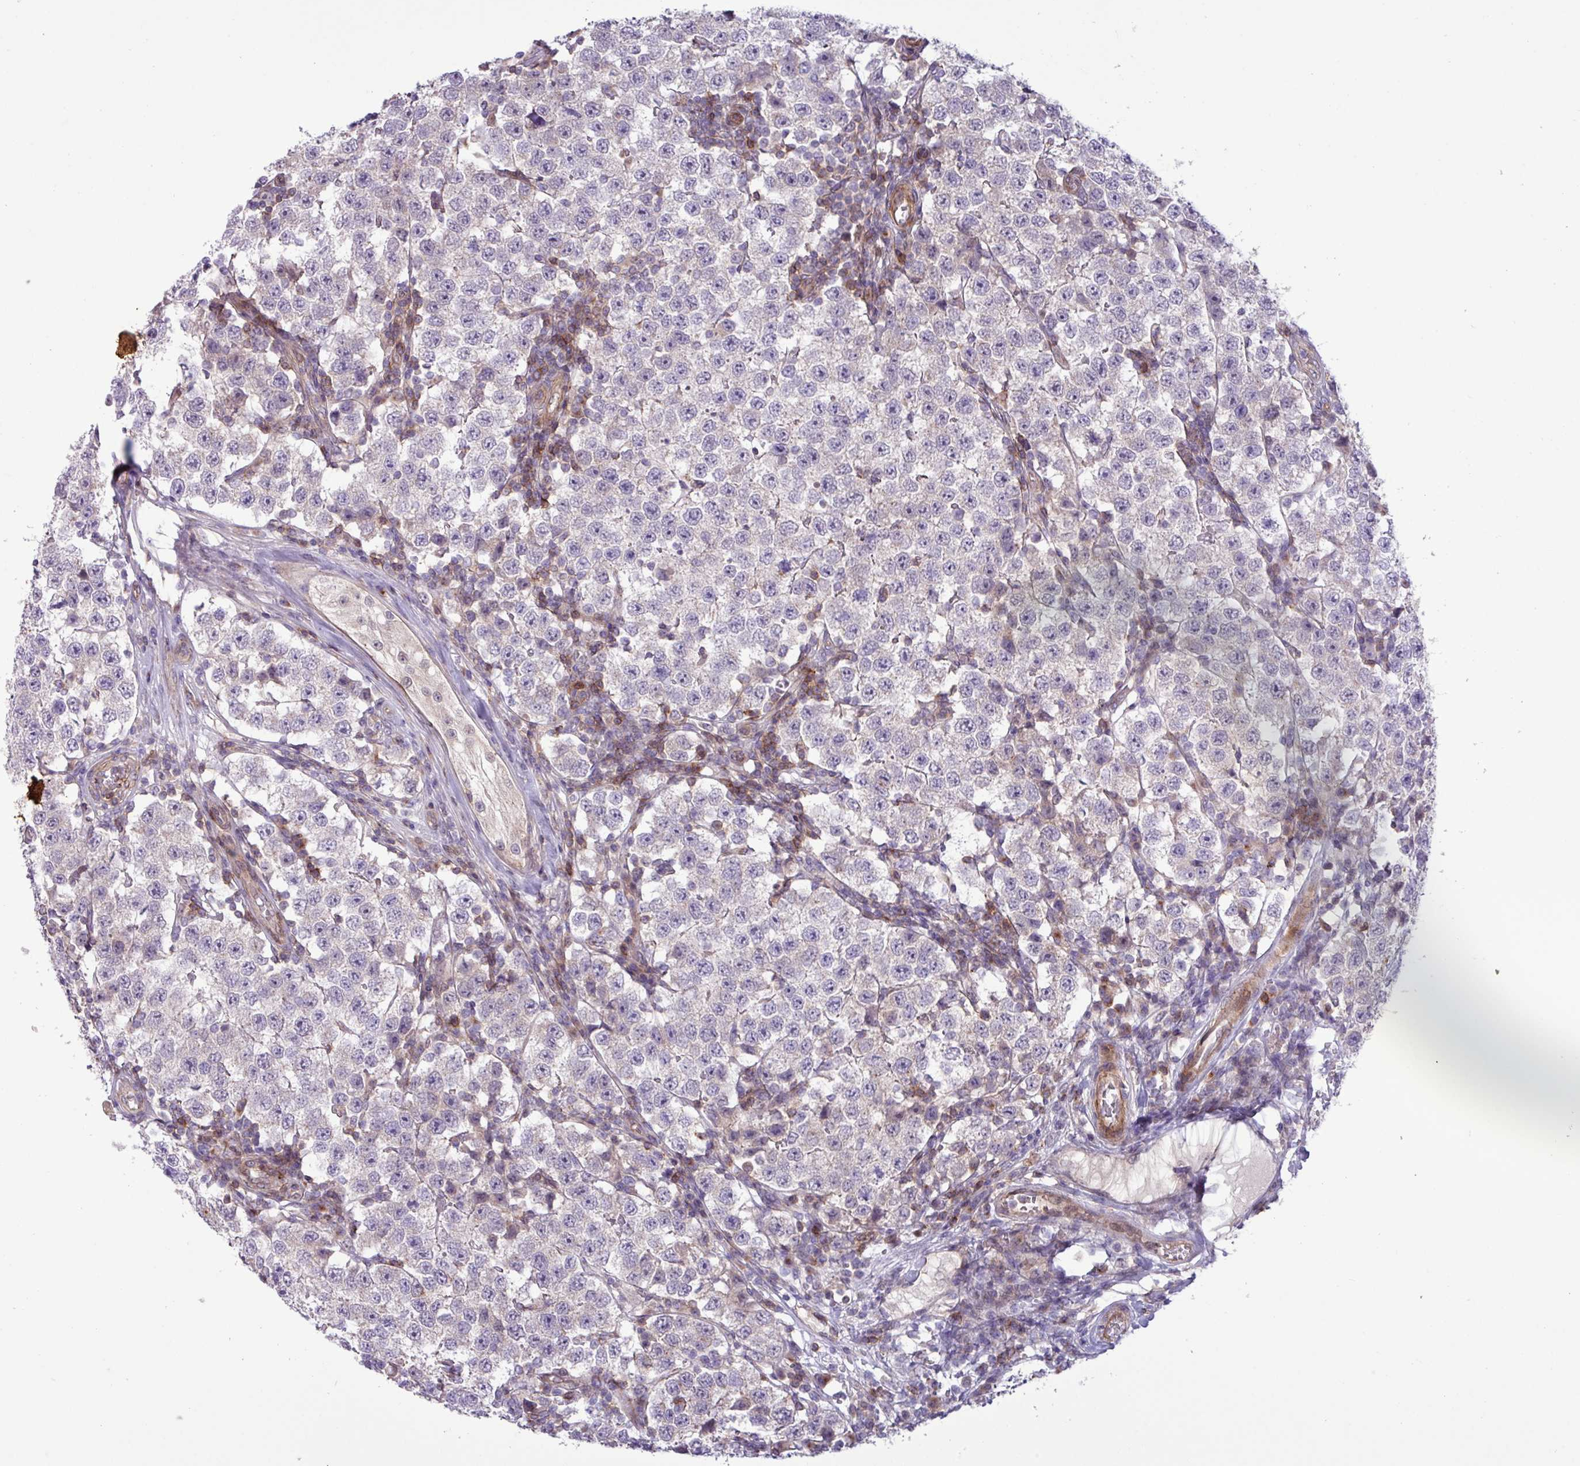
{"staining": {"intensity": "negative", "quantity": "none", "location": "none"}, "tissue": "testis cancer", "cell_type": "Tumor cells", "image_type": "cancer", "snomed": [{"axis": "morphology", "description": "Seminoma, NOS"}, {"axis": "topography", "description": "Testis"}], "caption": "Testis cancer (seminoma) stained for a protein using immunohistochemistry displays no expression tumor cells.", "gene": "CNTRL", "patient": {"sex": "male", "age": 34}}